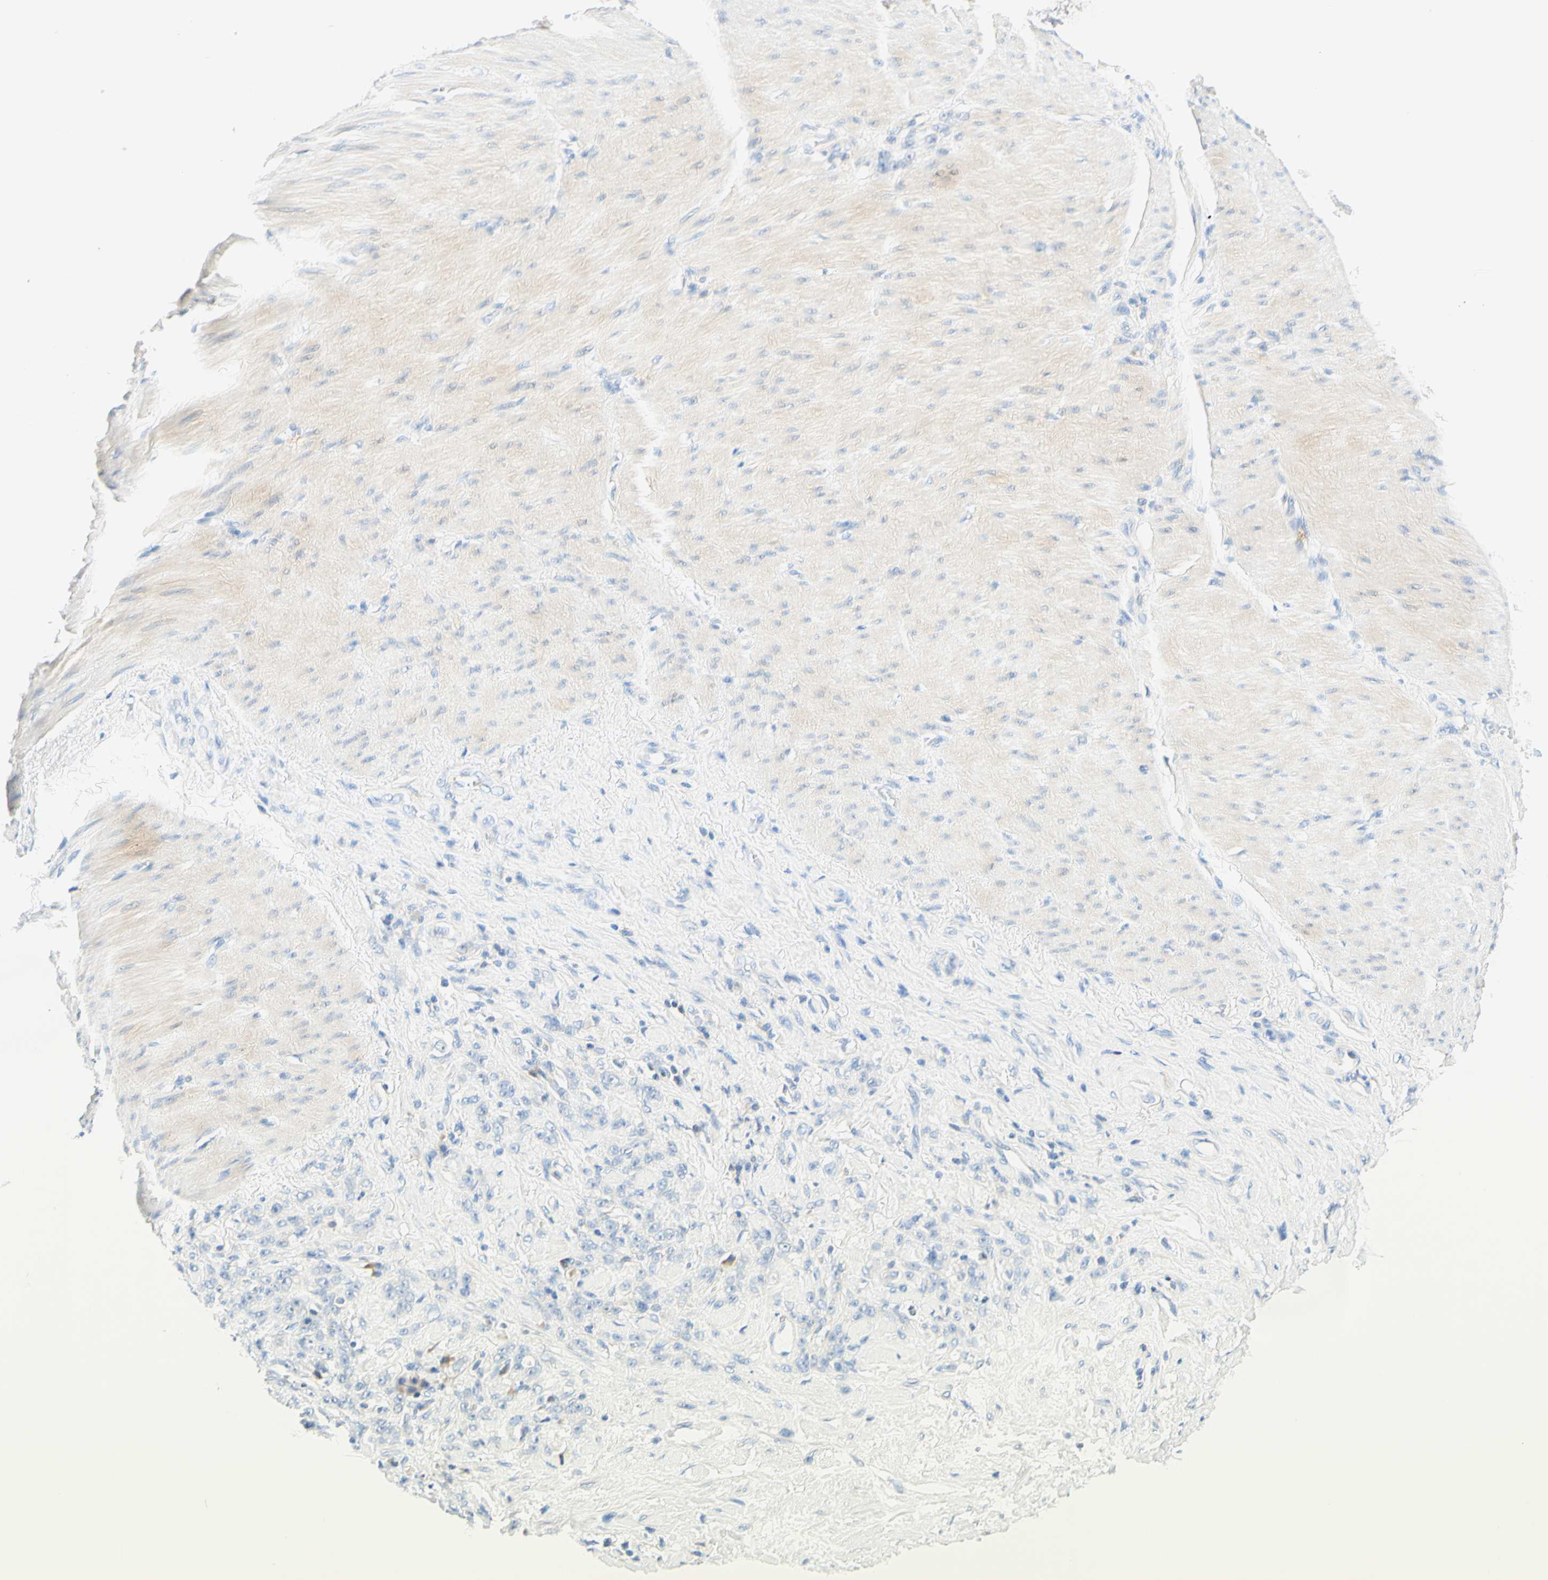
{"staining": {"intensity": "negative", "quantity": "none", "location": "none"}, "tissue": "stomach cancer", "cell_type": "Tumor cells", "image_type": "cancer", "snomed": [{"axis": "morphology", "description": "Adenocarcinoma, NOS"}, {"axis": "topography", "description": "Stomach"}], "caption": "A photomicrograph of human stomach cancer (adenocarcinoma) is negative for staining in tumor cells.", "gene": "LAT", "patient": {"sex": "male", "age": 82}}